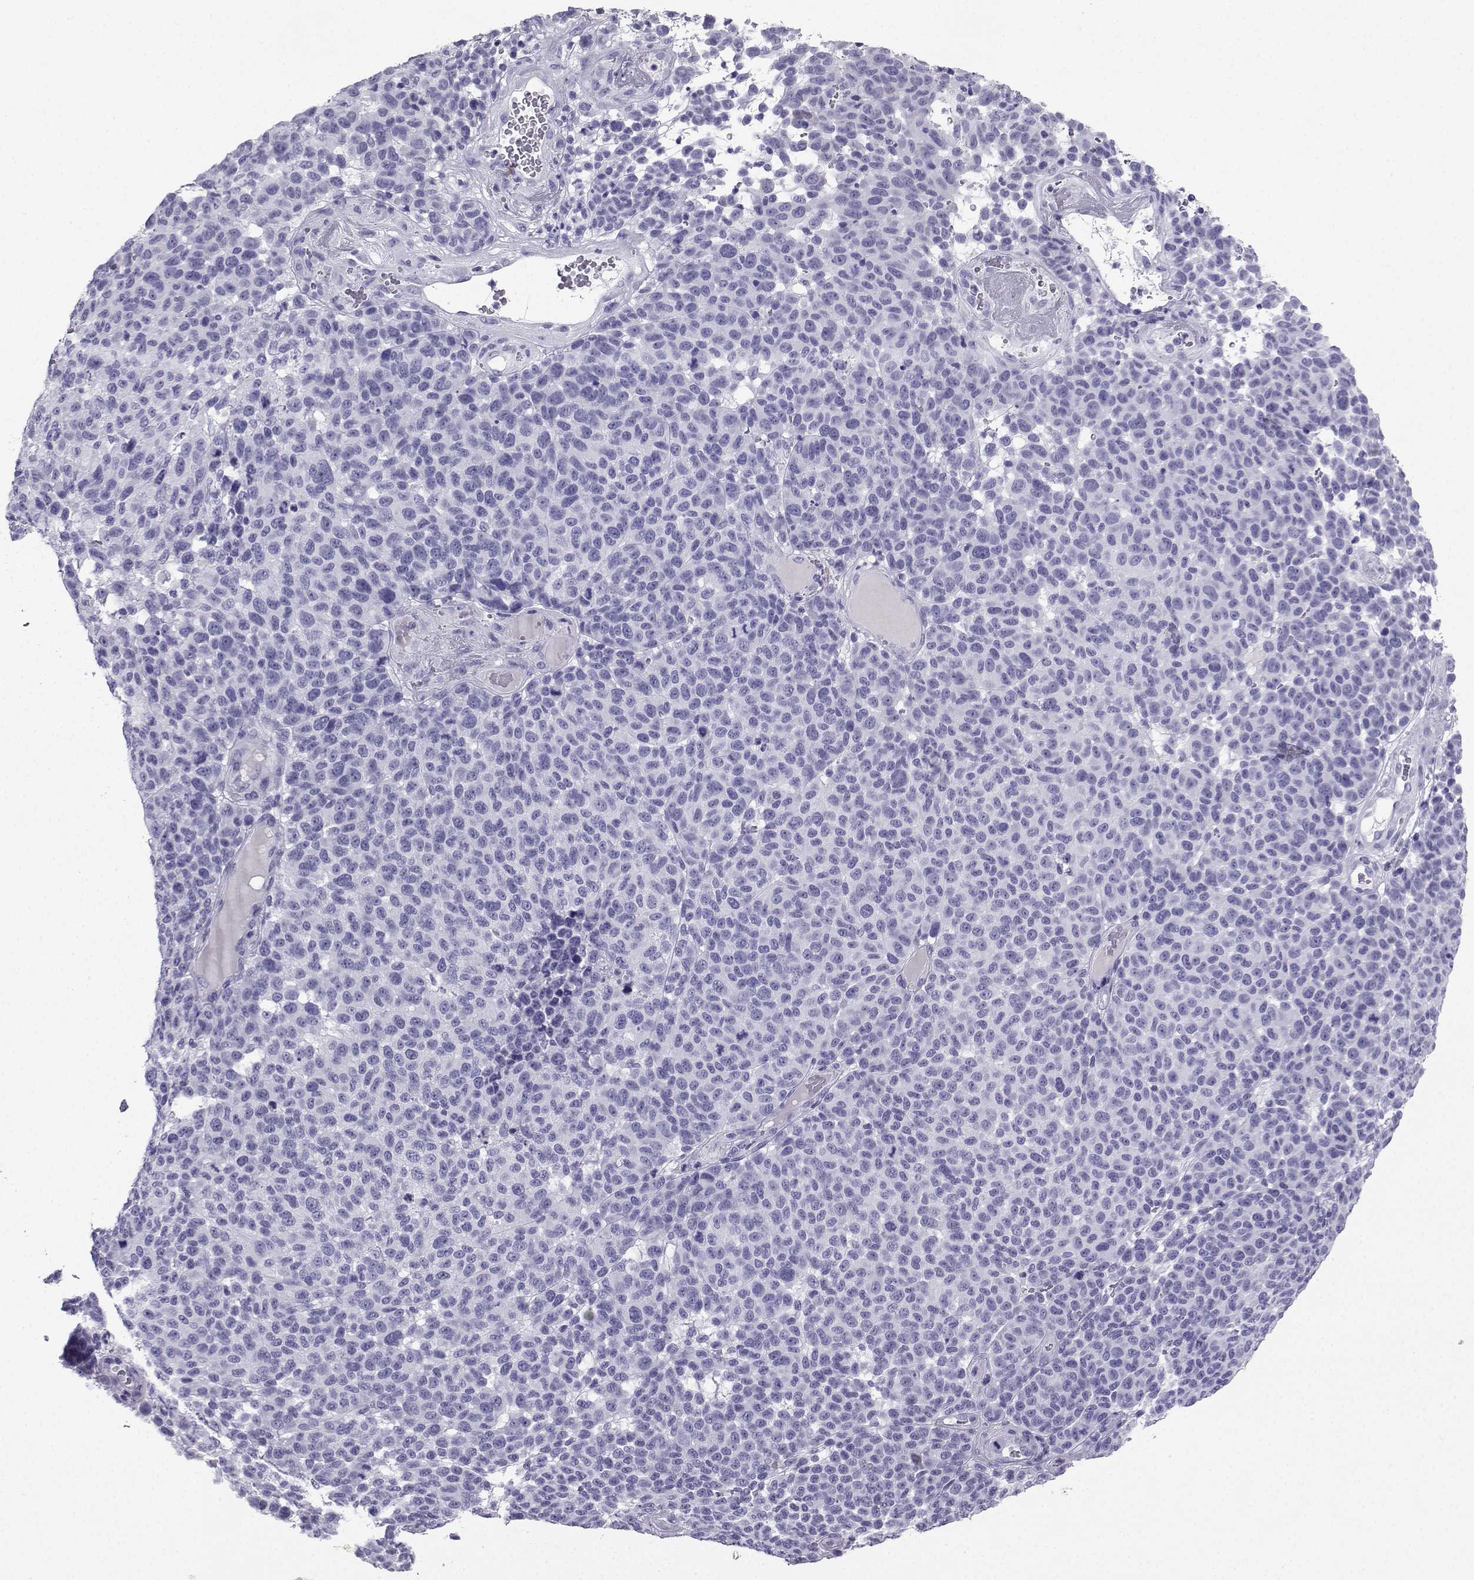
{"staining": {"intensity": "negative", "quantity": "none", "location": "none"}, "tissue": "melanoma", "cell_type": "Tumor cells", "image_type": "cancer", "snomed": [{"axis": "morphology", "description": "Malignant melanoma, NOS"}, {"axis": "topography", "description": "Skin"}], "caption": "Micrograph shows no significant protein positivity in tumor cells of malignant melanoma.", "gene": "SLC18A2", "patient": {"sex": "male", "age": 59}}